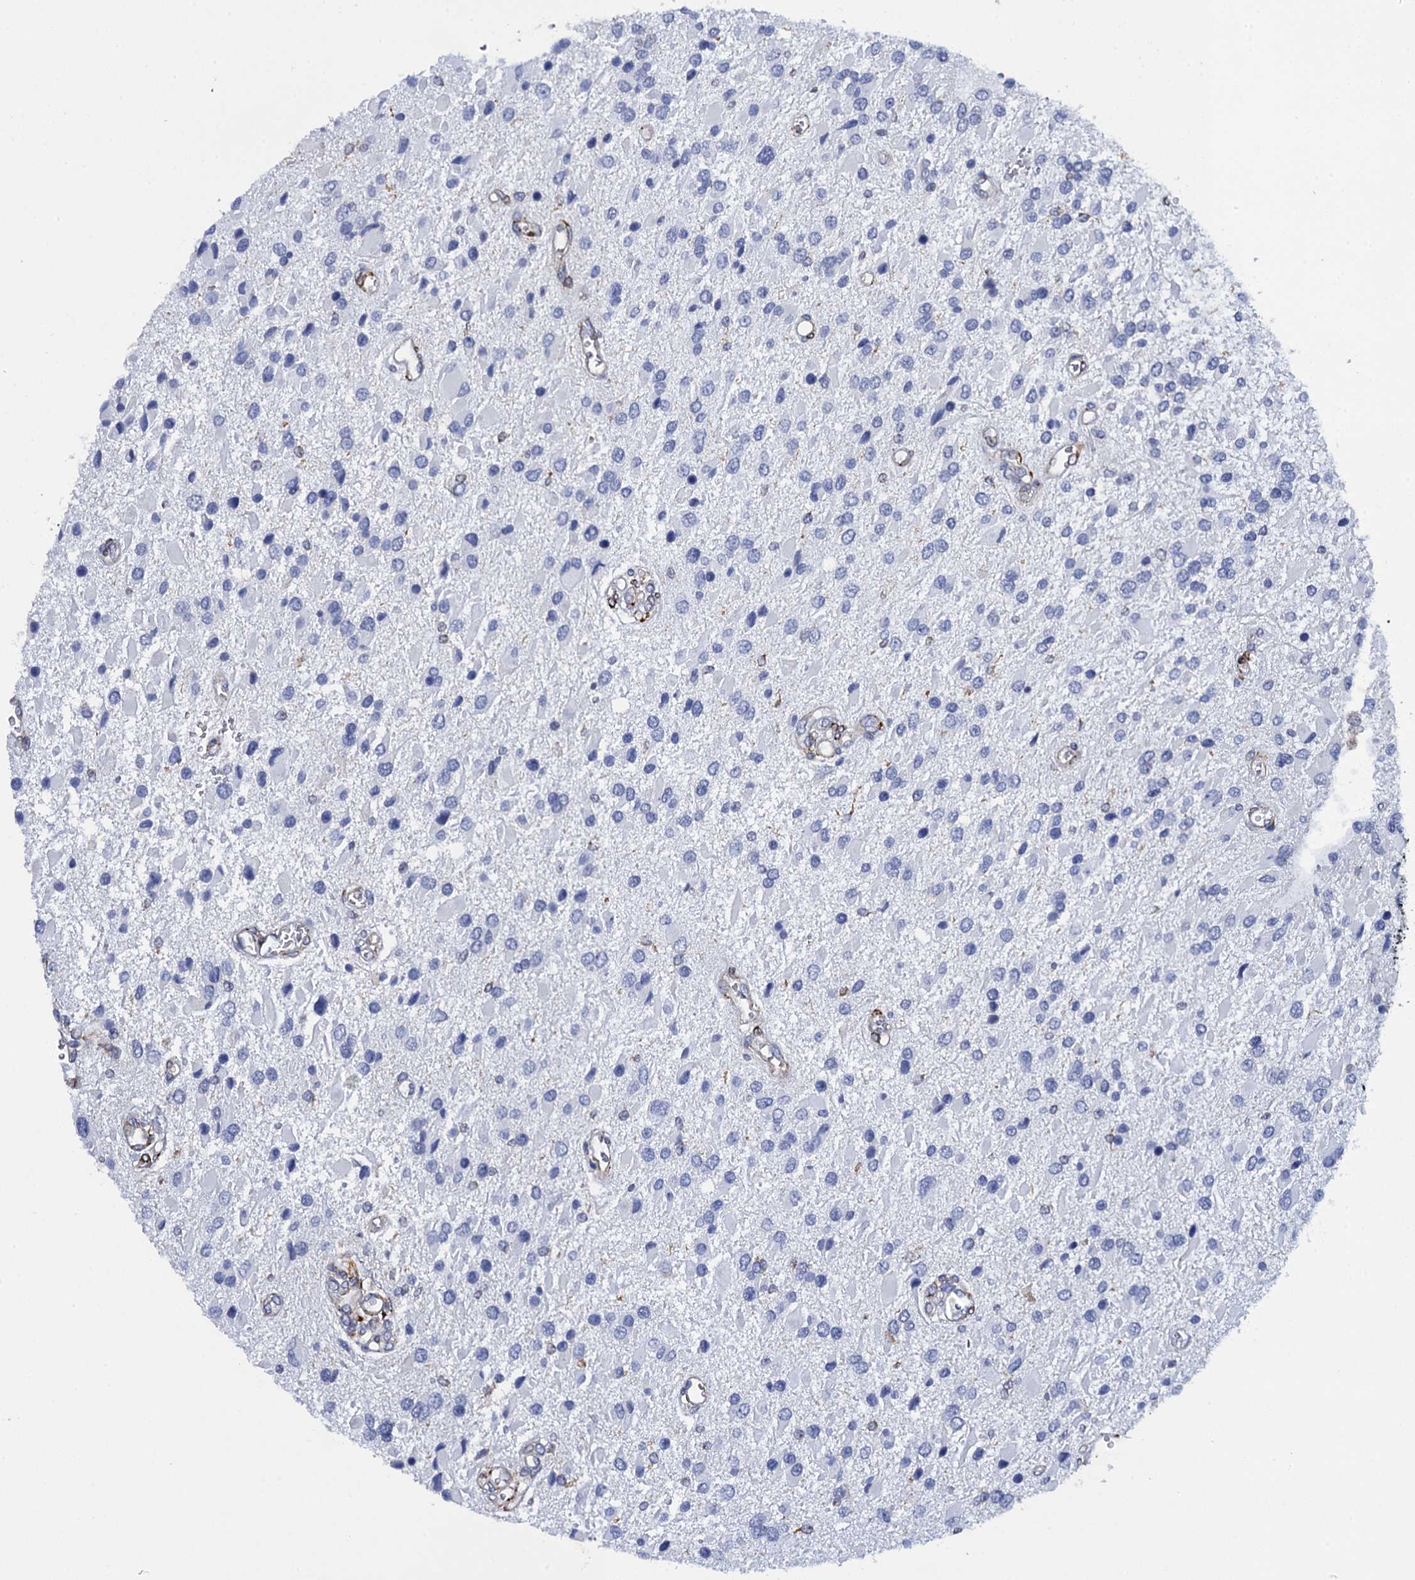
{"staining": {"intensity": "negative", "quantity": "none", "location": "none"}, "tissue": "glioma", "cell_type": "Tumor cells", "image_type": "cancer", "snomed": [{"axis": "morphology", "description": "Glioma, malignant, High grade"}, {"axis": "topography", "description": "Brain"}], "caption": "A micrograph of glioma stained for a protein displays no brown staining in tumor cells.", "gene": "POGLUT3", "patient": {"sex": "male", "age": 53}}